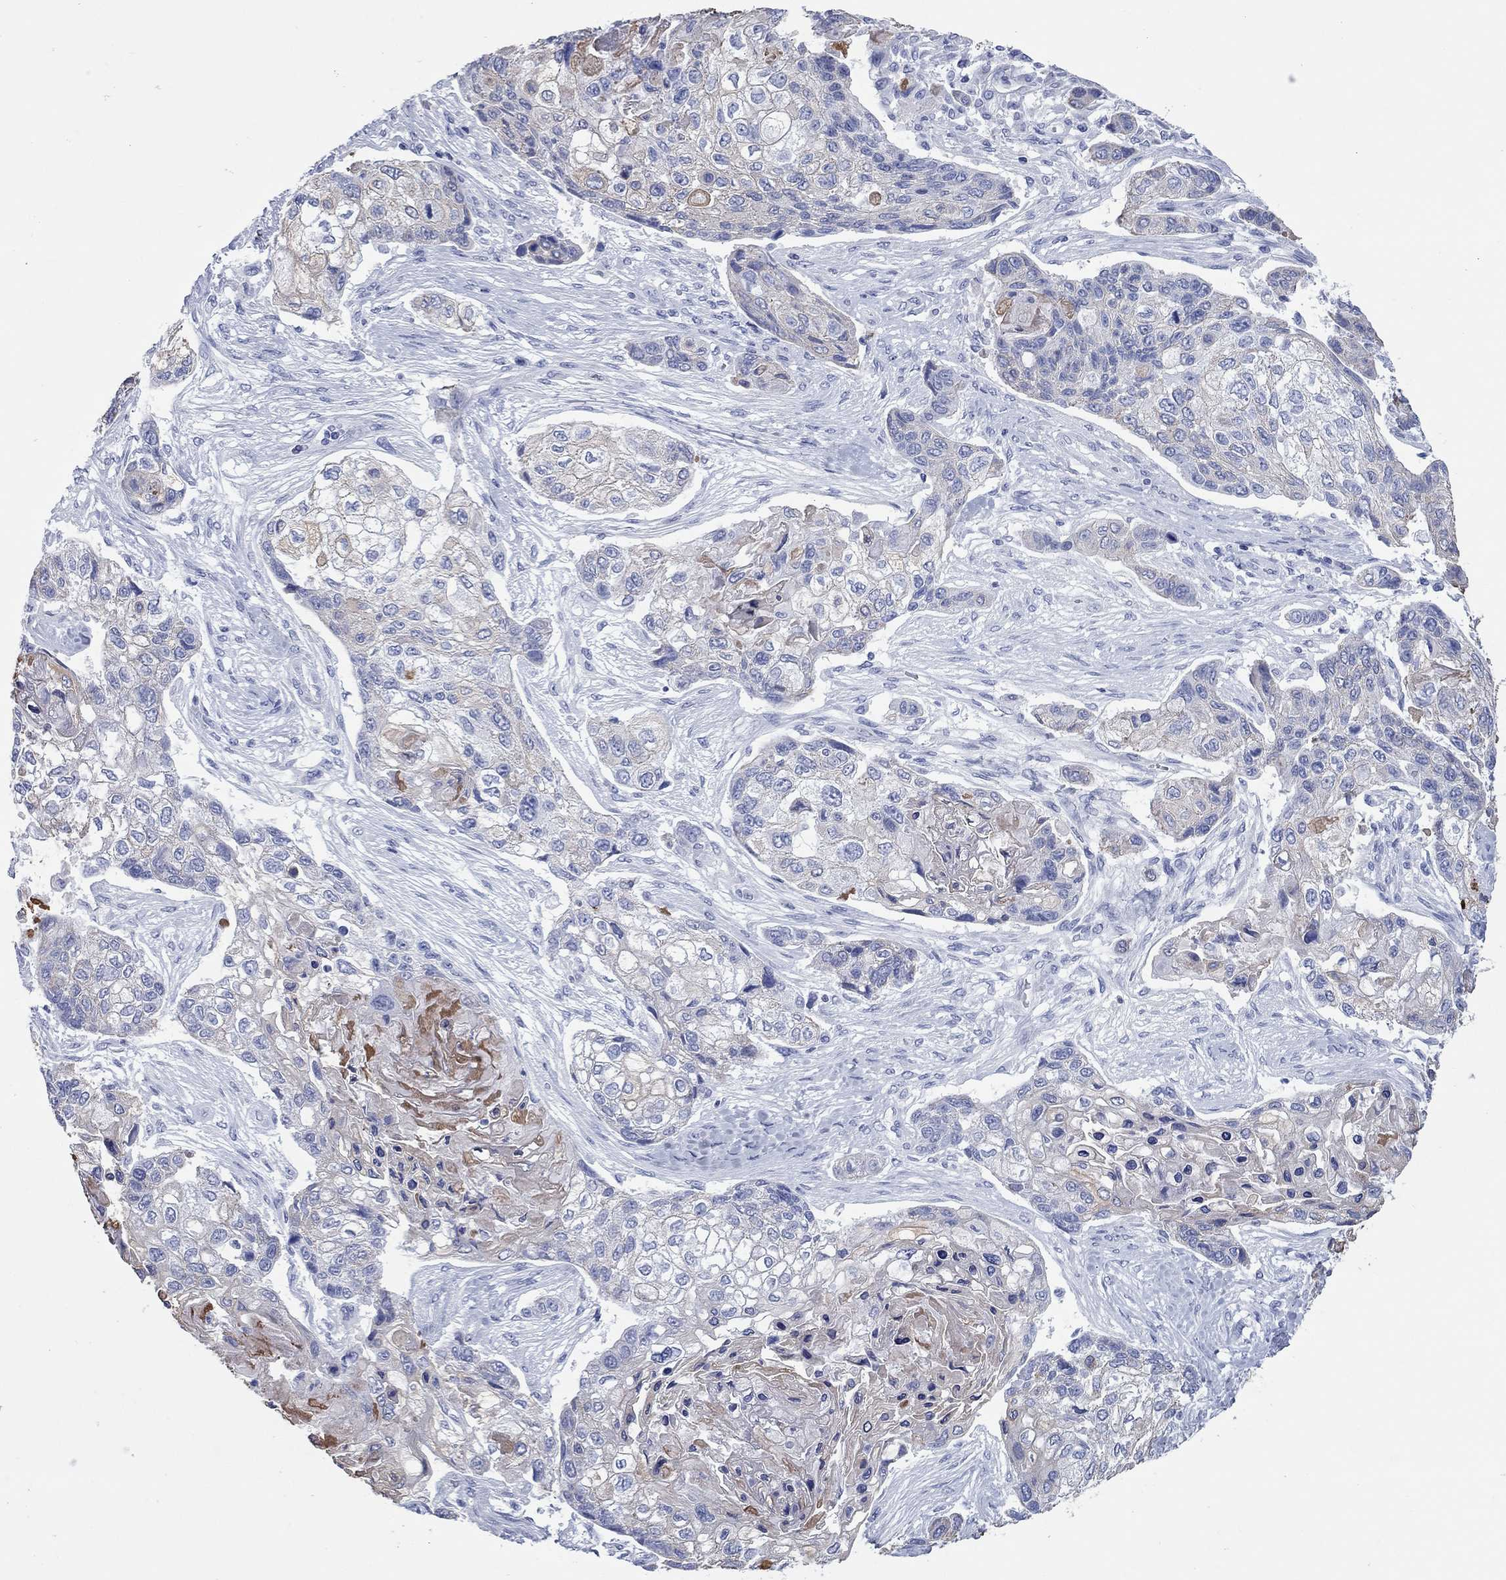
{"staining": {"intensity": "weak", "quantity": ">75%", "location": "cytoplasmic/membranous"}, "tissue": "lung cancer", "cell_type": "Tumor cells", "image_type": "cancer", "snomed": [{"axis": "morphology", "description": "Squamous cell carcinoma, NOS"}, {"axis": "topography", "description": "Lung"}], "caption": "This micrograph exhibits IHC staining of lung squamous cell carcinoma, with low weak cytoplasmic/membranous positivity in about >75% of tumor cells.", "gene": "CCNA1", "patient": {"sex": "male", "age": 69}}